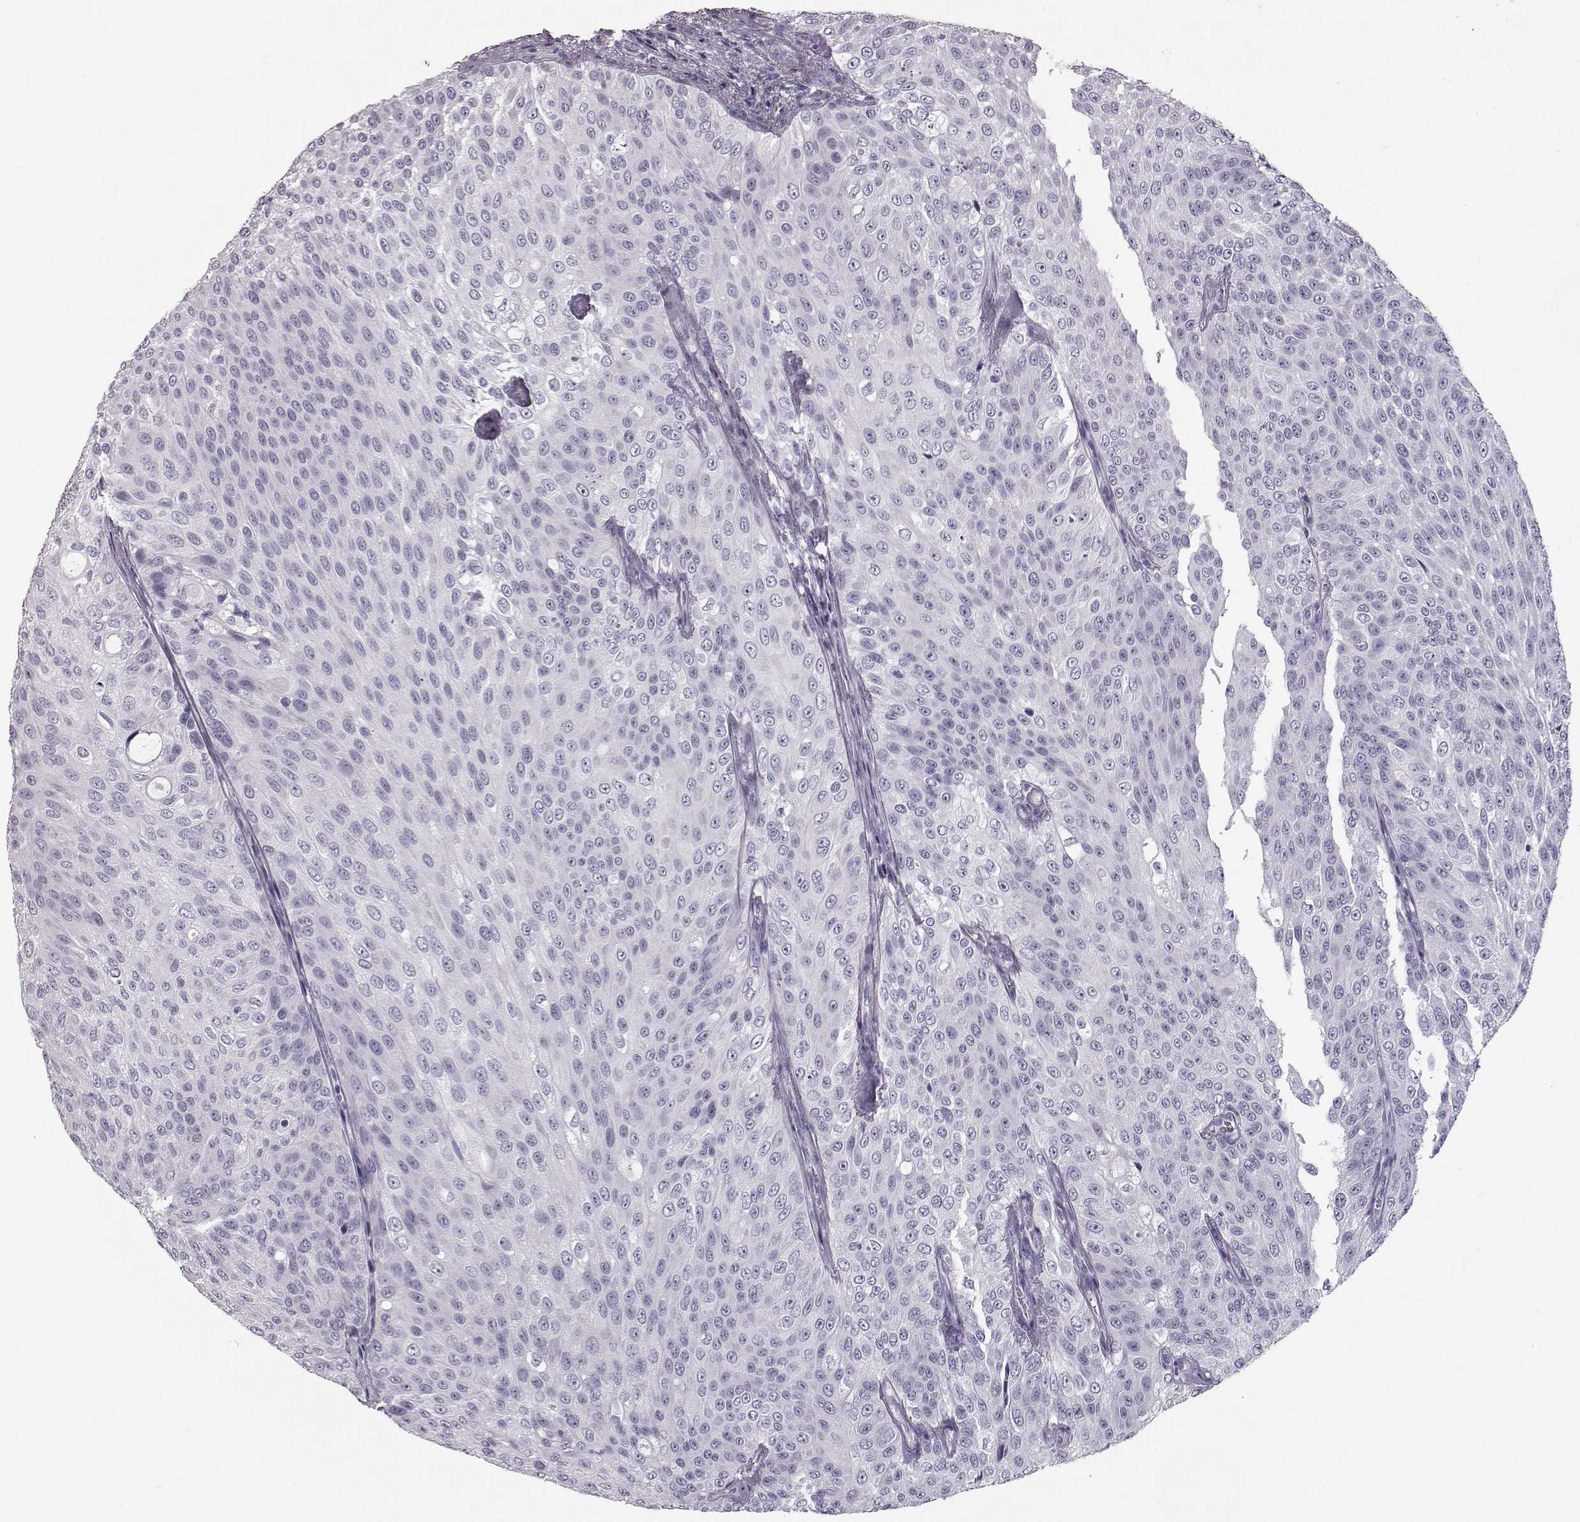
{"staining": {"intensity": "negative", "quantity": "none", "location": "none"}, "tissue": "urothelial cancer", "cell_type": "Tumor cells", "image_type": "cancer", "snomed": [{"axis": "morphology", "description": "Urothelial carcinoma, Low grade"}, {"axis": "topography", "description": "Ureter, NOS"}, {"axis": "topography", "description": "Urinary bladder"}], "caption": "Image shows no protein staining in tumor cells of low-grade urothelial carcinoma tissue.", "gene": "CCL19", "patient": {"sex": "male", "age": 78}}